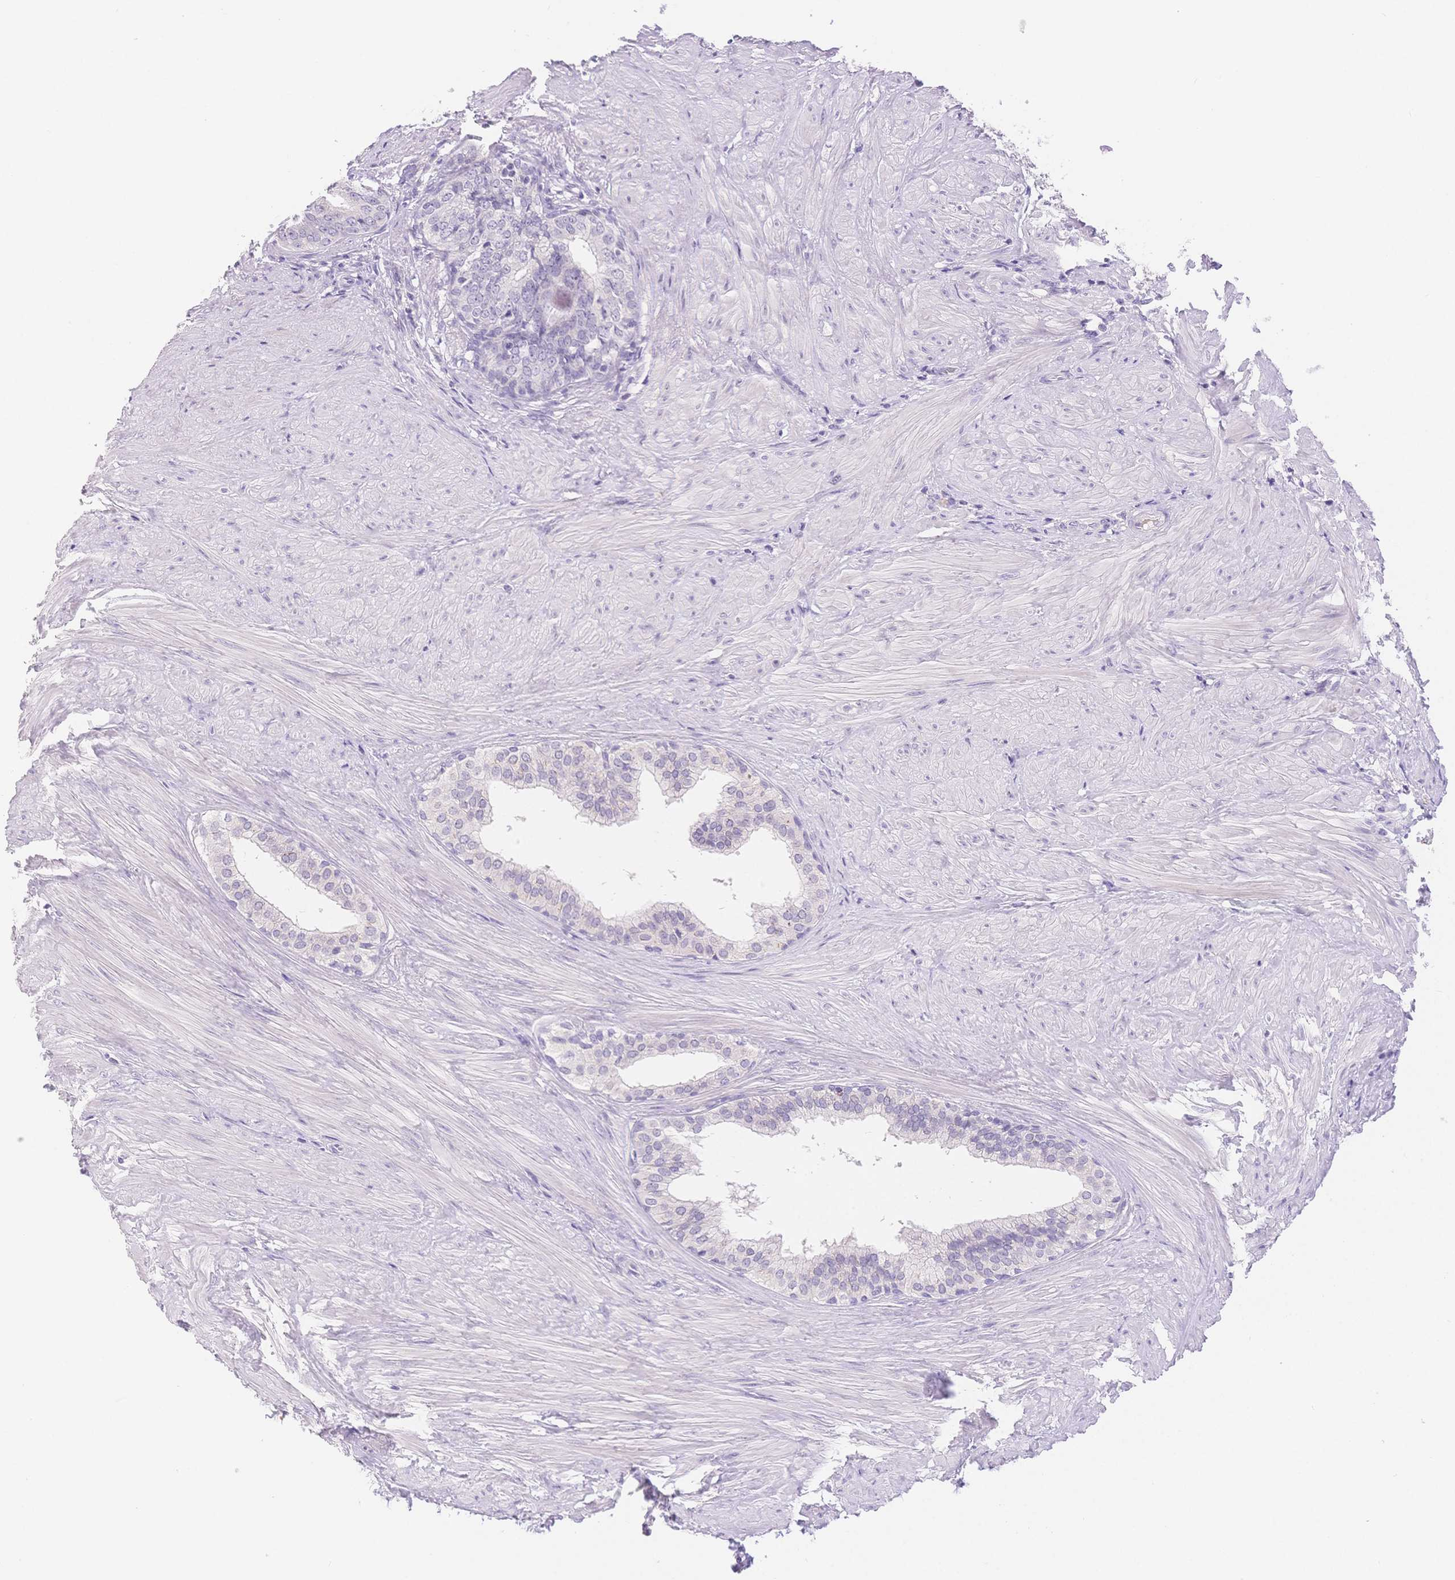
{"staining": {"intensity": "negative", "quantity": "none", "location": "none"}, "tissue": "prostate", "cell_type": "Glandular cells", "image_type": "normal", "snomed": [{"axis": "morphology", "description": "Normal tissue, NOS"}, {"axis": "topography", "description": "Prostate"}, {"axis": "topography", "description": "Peripheral nerve tissue"}], "caption": "An immunohistochemistry (IHC) micrograph of normal prostate is shown. There is no staining in glandular cells of prostate. Nuclei are stained in blue.", "gene": "MYOM1", "patient": {"sex": "male", "age": 55}}